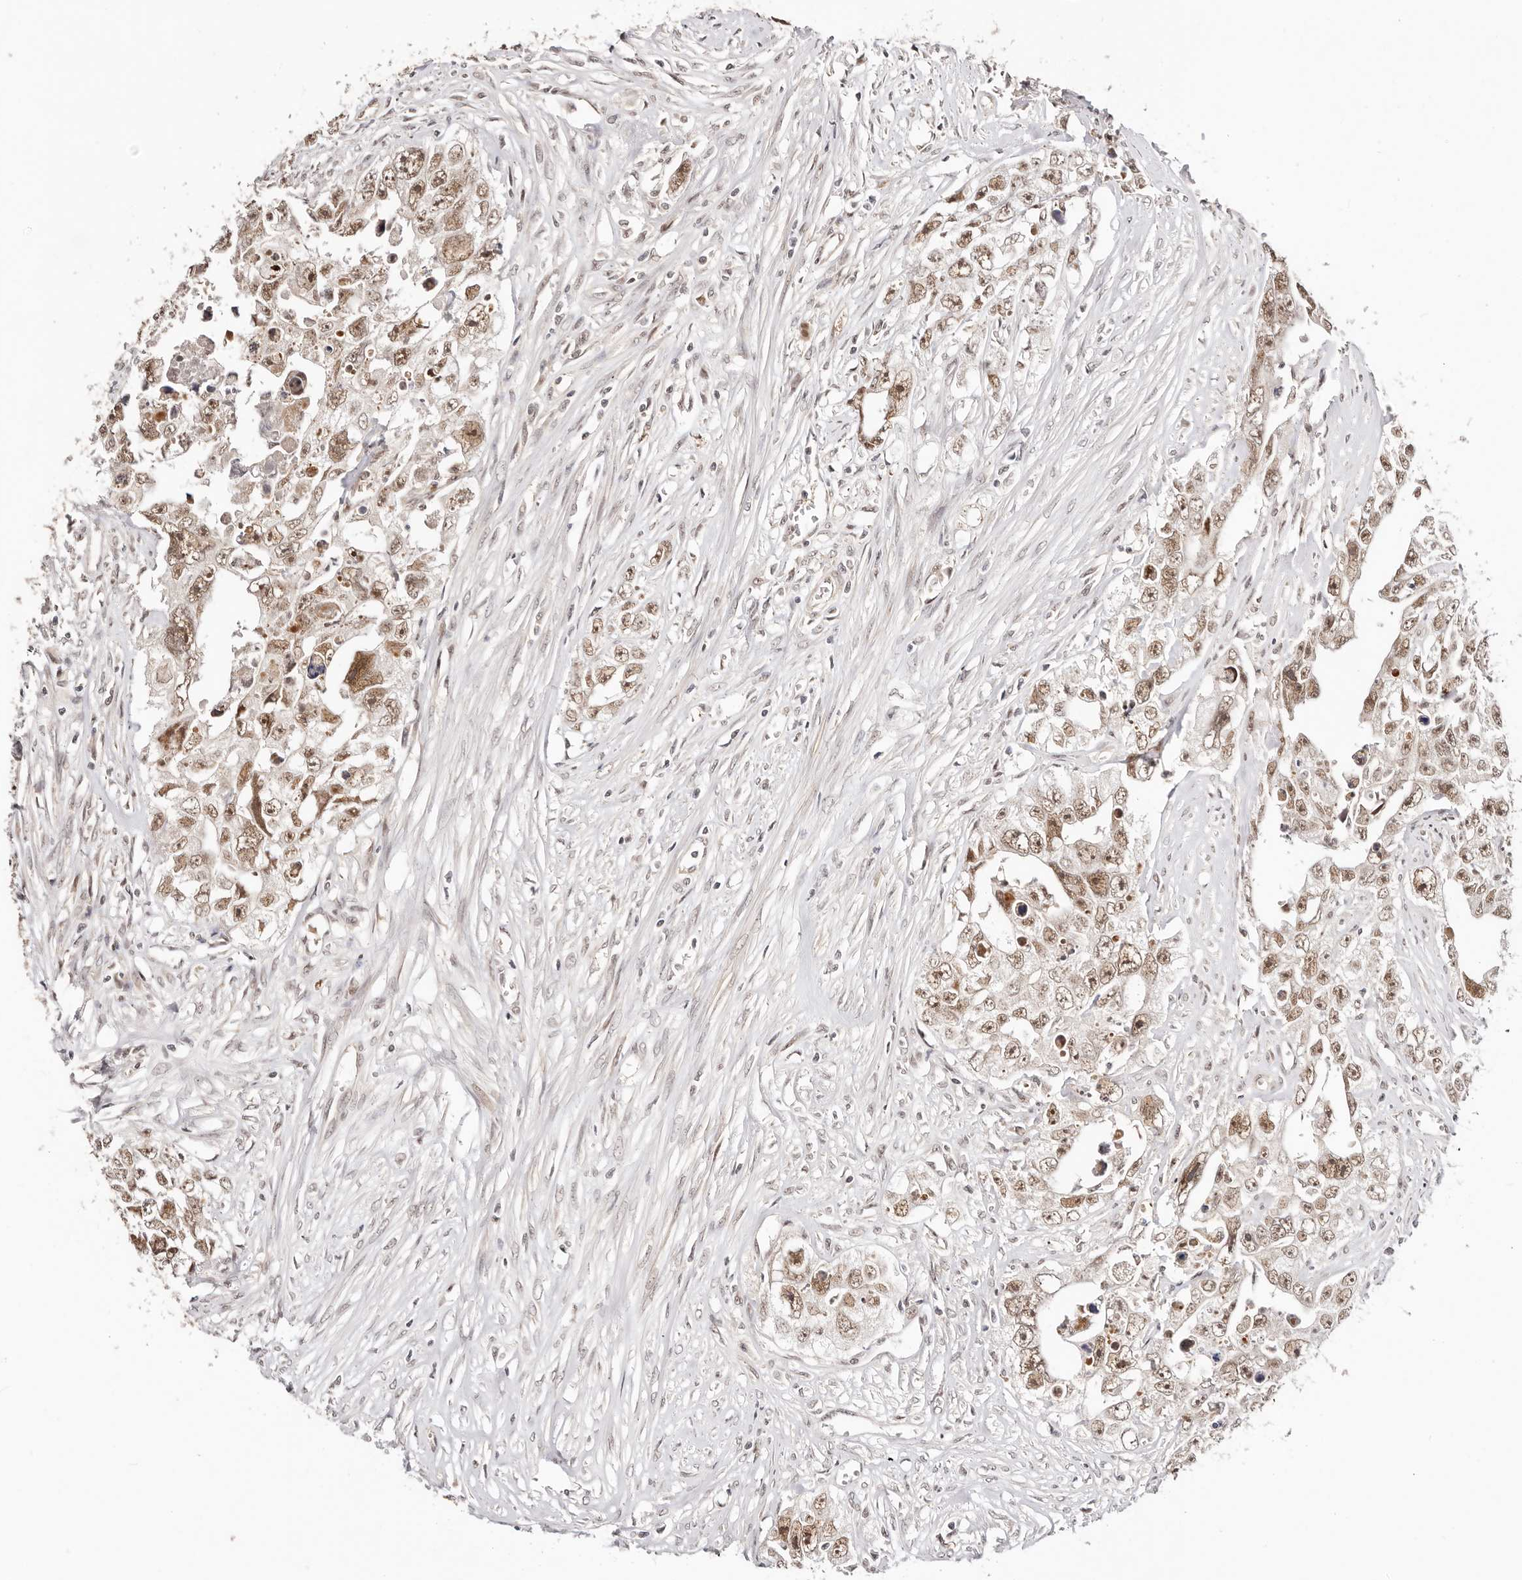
{"staining": {"intensity": "moderate", "quantity": ">75%", "location": "nuclear"}, "tissue": "testis cancer", "cell_type": "Tumor cells", "image_type": "cancer", "snomed": [{"axis": "morphology", "description": "Seminoma, NOS"}, {"axis": "morphology", "description": "Carcinoma, Embryonal, NOS"}, {"axis": "topography", "description": "Testis"}], "caption": "Brown immunohistochemical staining in testis cancer exhibits moderate nuclear staining in about >75% of tumor cells.", "gene": "CTNNBL1", "patient": {"sex": "male", "age": 43}}